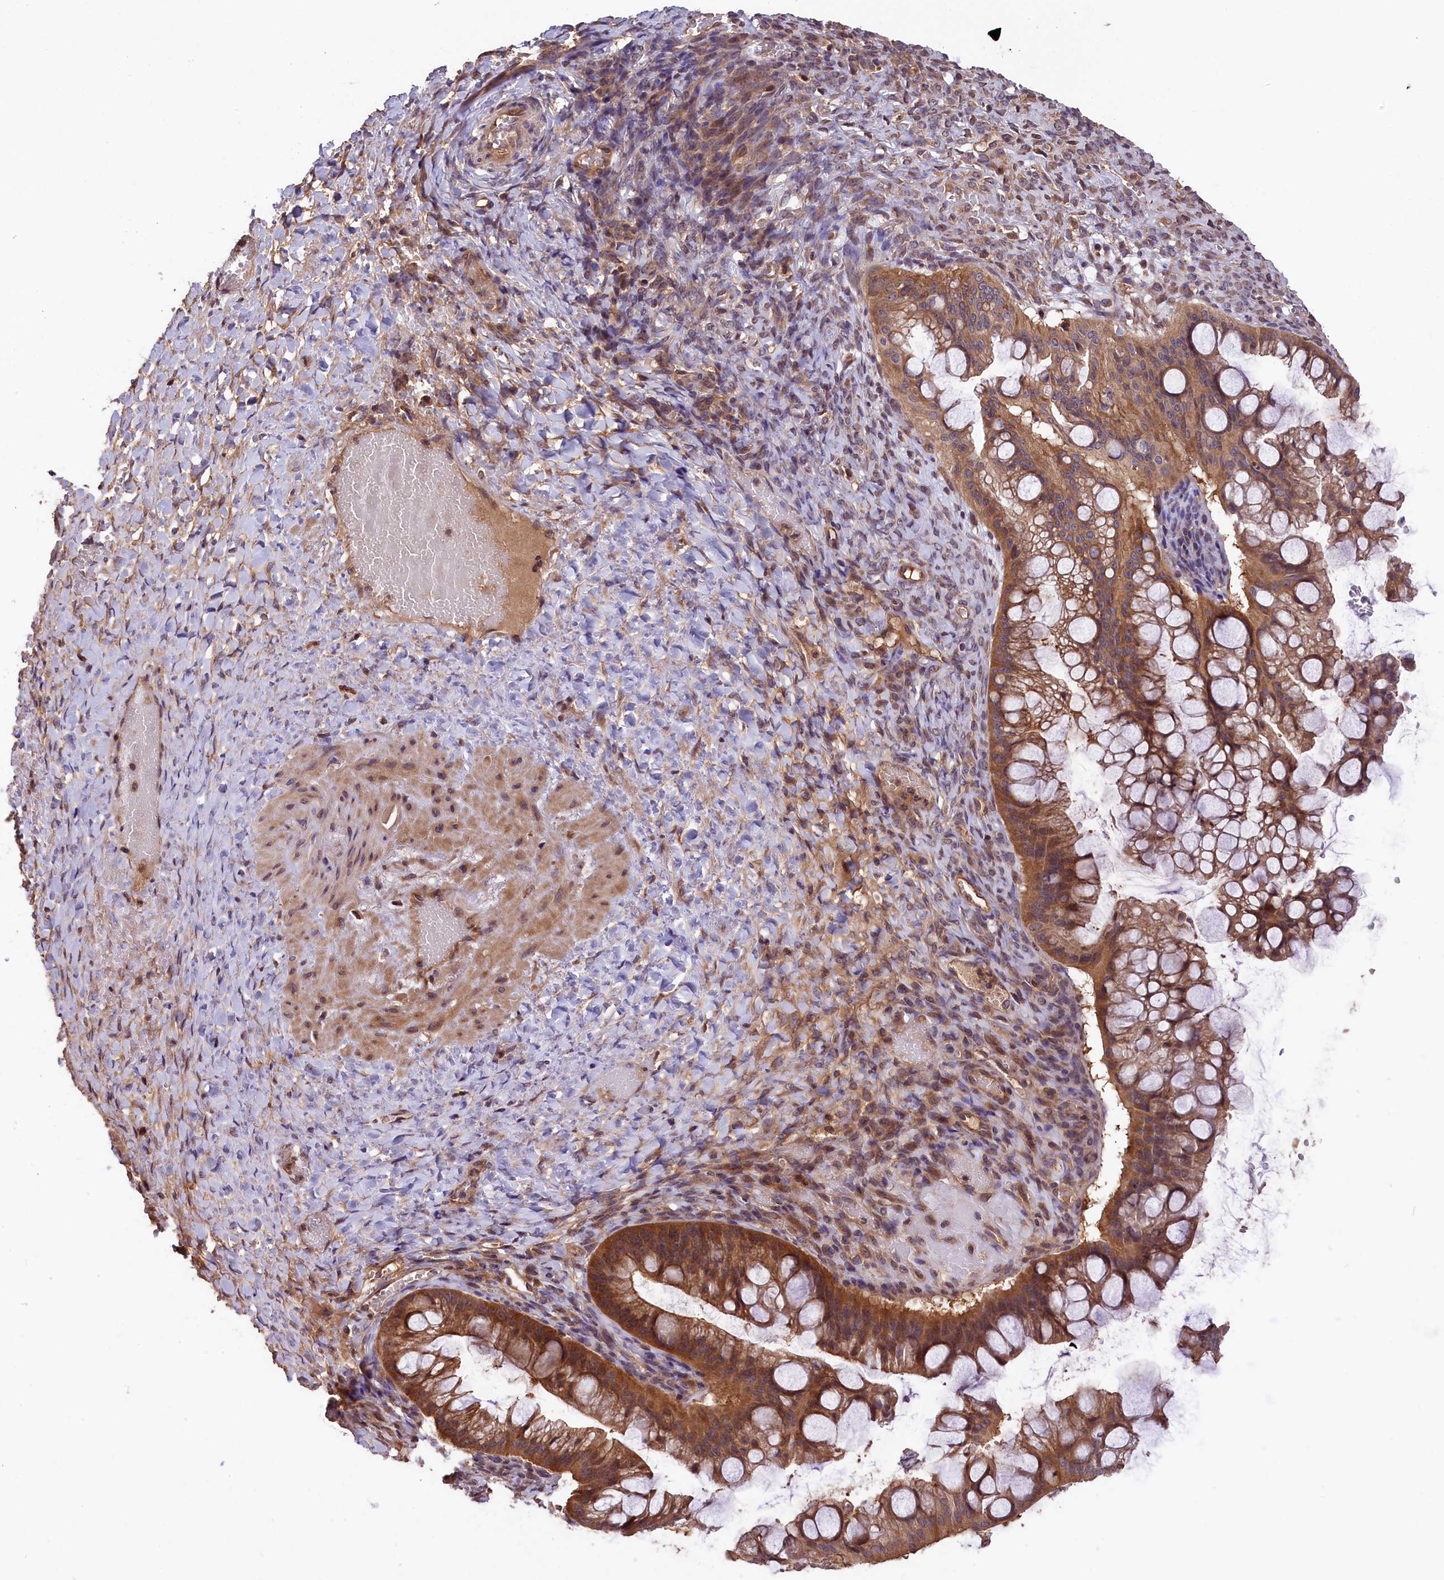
{"staining": {"intensity": "moderate", "quantity": ">75%", "location": "cytoplasmic/membranous"}, "tissue": "ovarian cancer", "cell_type": "Tumor cells", "image_type": "cancer", "snomed": [{"axis": "morphology", "description": "Cystadenocarcinoma, mucinous, NOS"}, {"axis": "topography", "description": "Ovary"}], "caption": "Immunohistochemical staining of human ovarian cancer exhibits medium levels of moderate cytoplasmic/membranous positivity in about >75% of tumor cells.", "gene": "SETD6", "patient": {"sex": "female", "age": 73}}